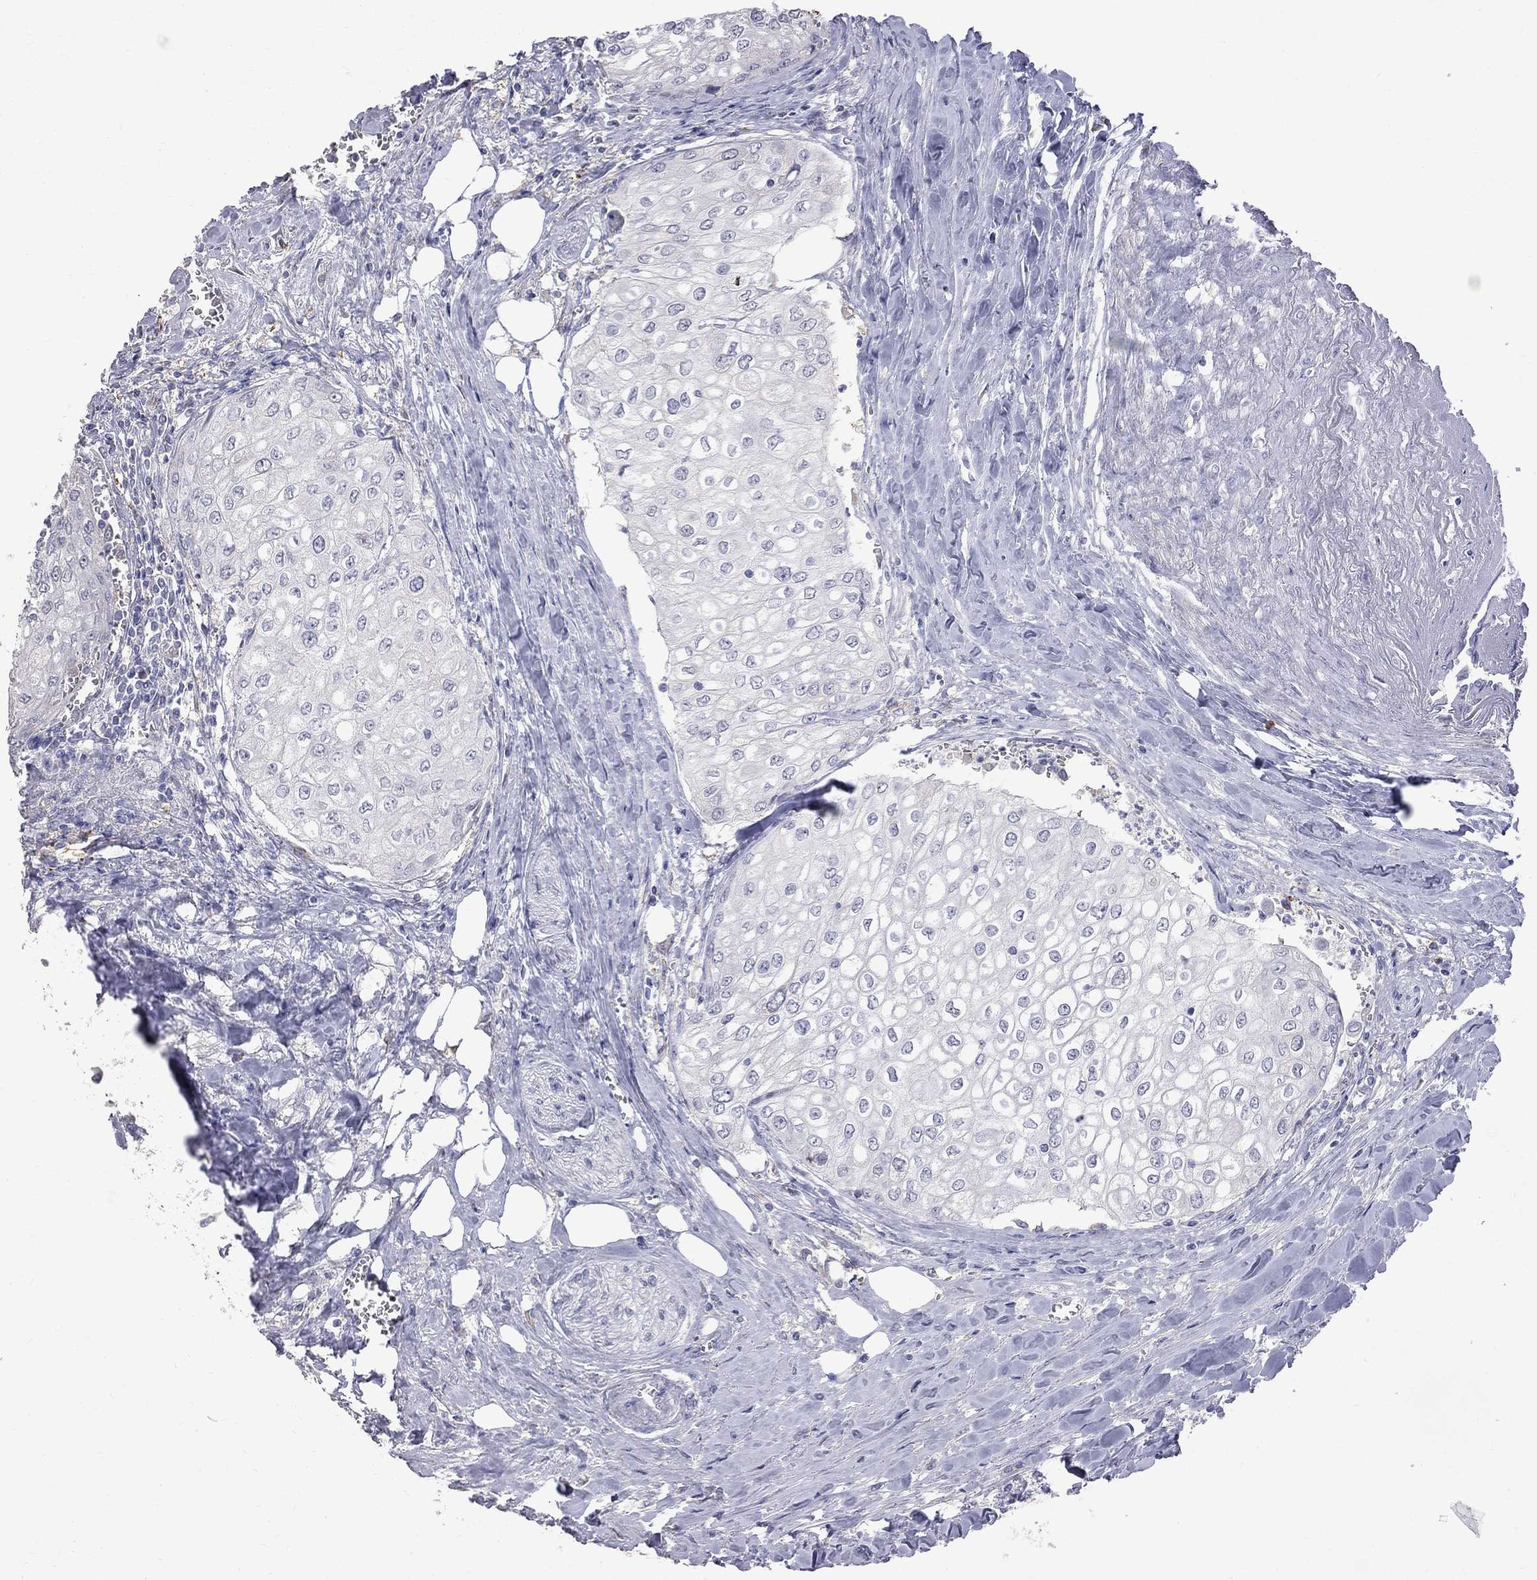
{"staining": {"intensity": "negative", "quantity": "none", "location": "none"}, "tissue": "urothelial cancer", "cell_type": "Tumor cells", "image_type": "cancer", "snomed": [{"axis": "morphology", "description": "Urothelial carcinoma, High grade"}, {"axis": "topography", "description": "Urinary bladder"}], "caption": "Immunohistochemistry (IHC) histopathology image of human urothelial carcinoma (high-grade) stained for a protein (brown), which demonstrates no expression in tumor cells.", "gene": "CKAP2", "patient": {"sex": "male", "age": 62}}